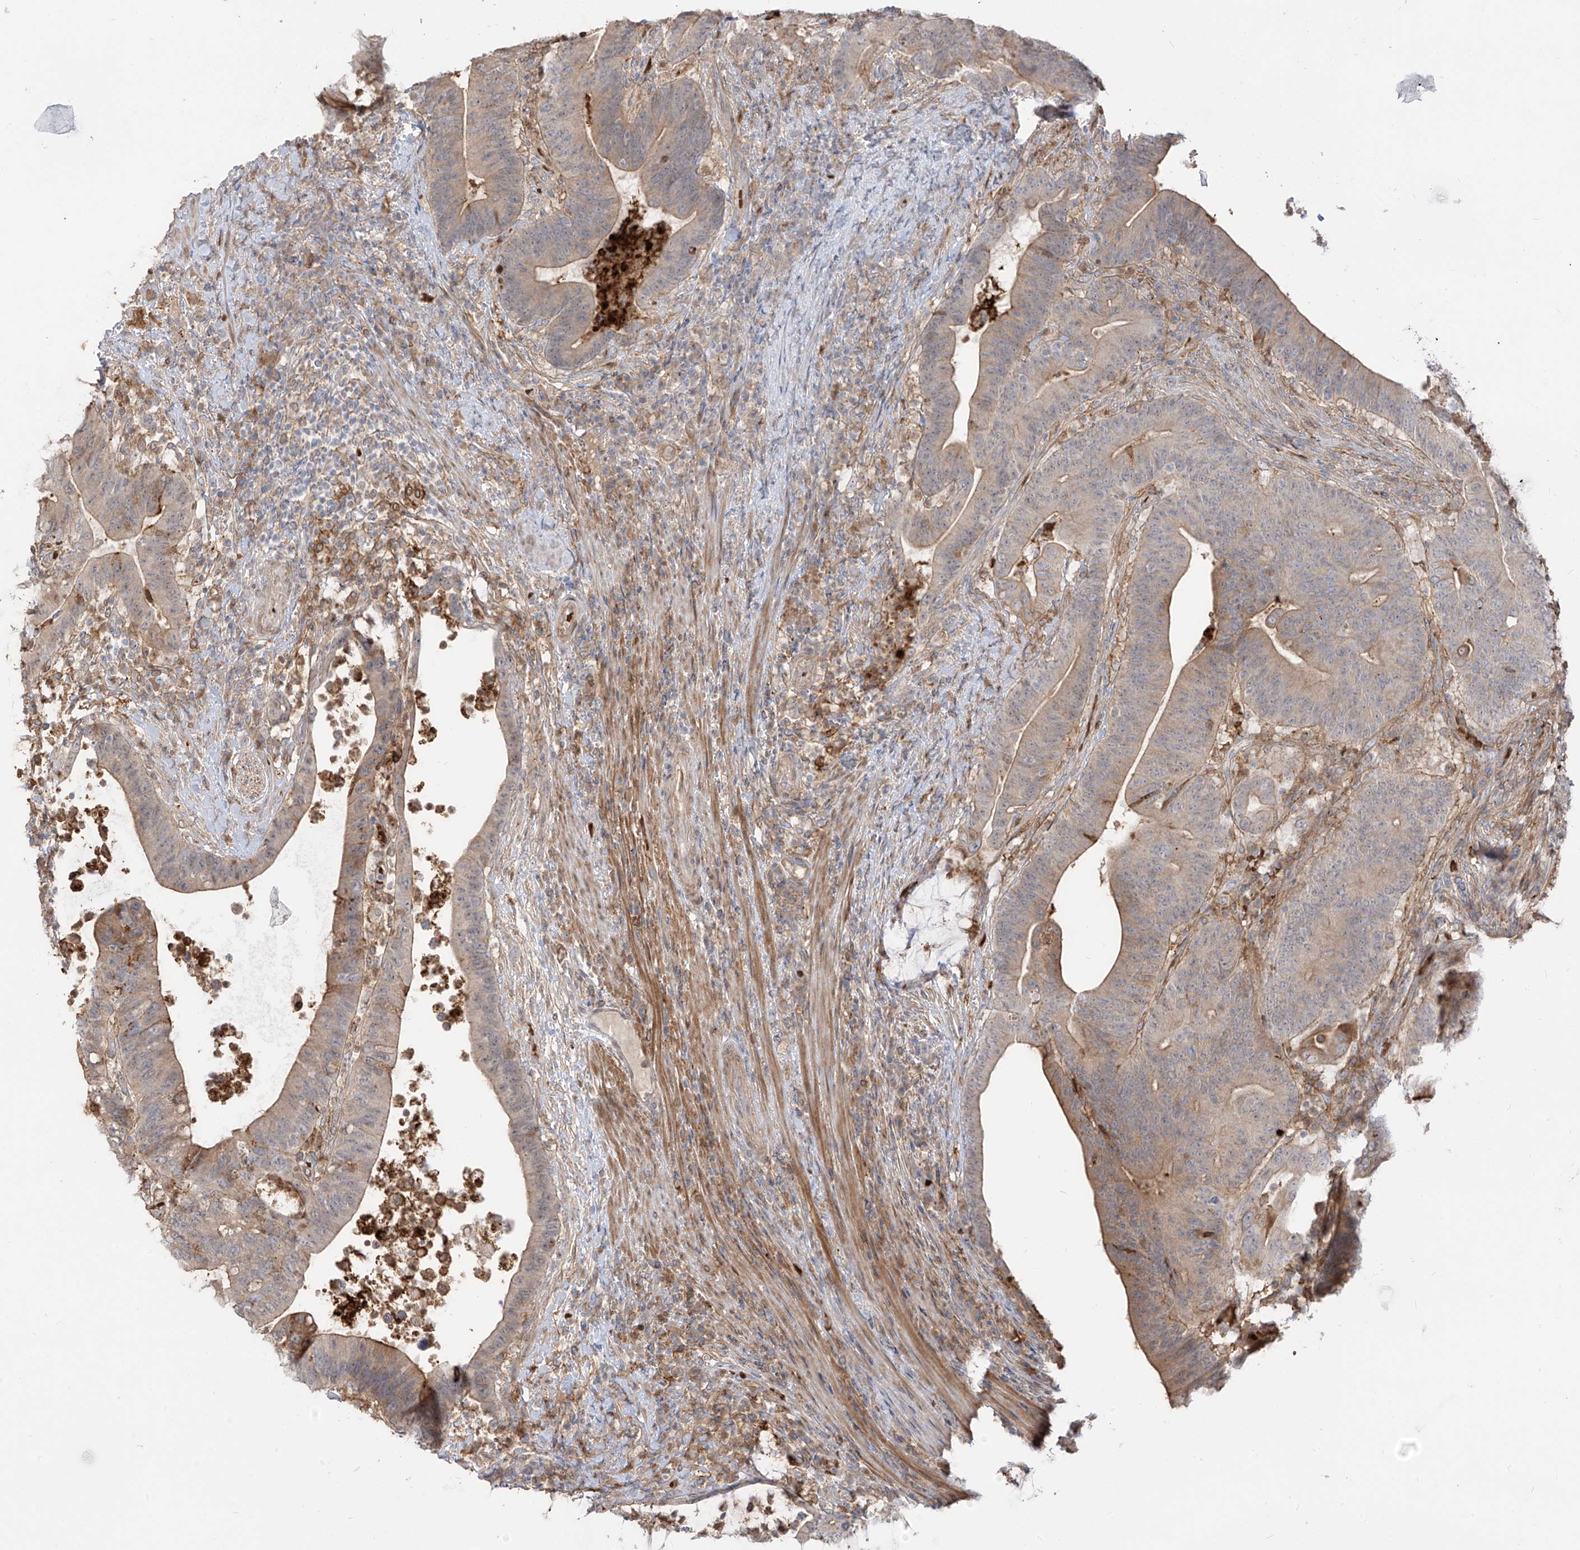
{"staining": {"intensity": "weak", "quantity": "25%-75%", "location": "cytoplasmic/membranous"}, "tissue": "colorectal cancer", "cell_type": "Tumor cells", "image_type": "cancer", "snomed": [{"axis": "morphology", "description": "Adenocarcinoma, NOS"}, {"axis": "topography", "description": "Colon"}], "caption": "Protein staining of colorectal adenocarcinoma tissue displays weak cytoplasmic/membranous expression in about 25%-75% of tumor cells.", "gene": "ZGRF1", "patient": {"sex": "female", "age": 66}}